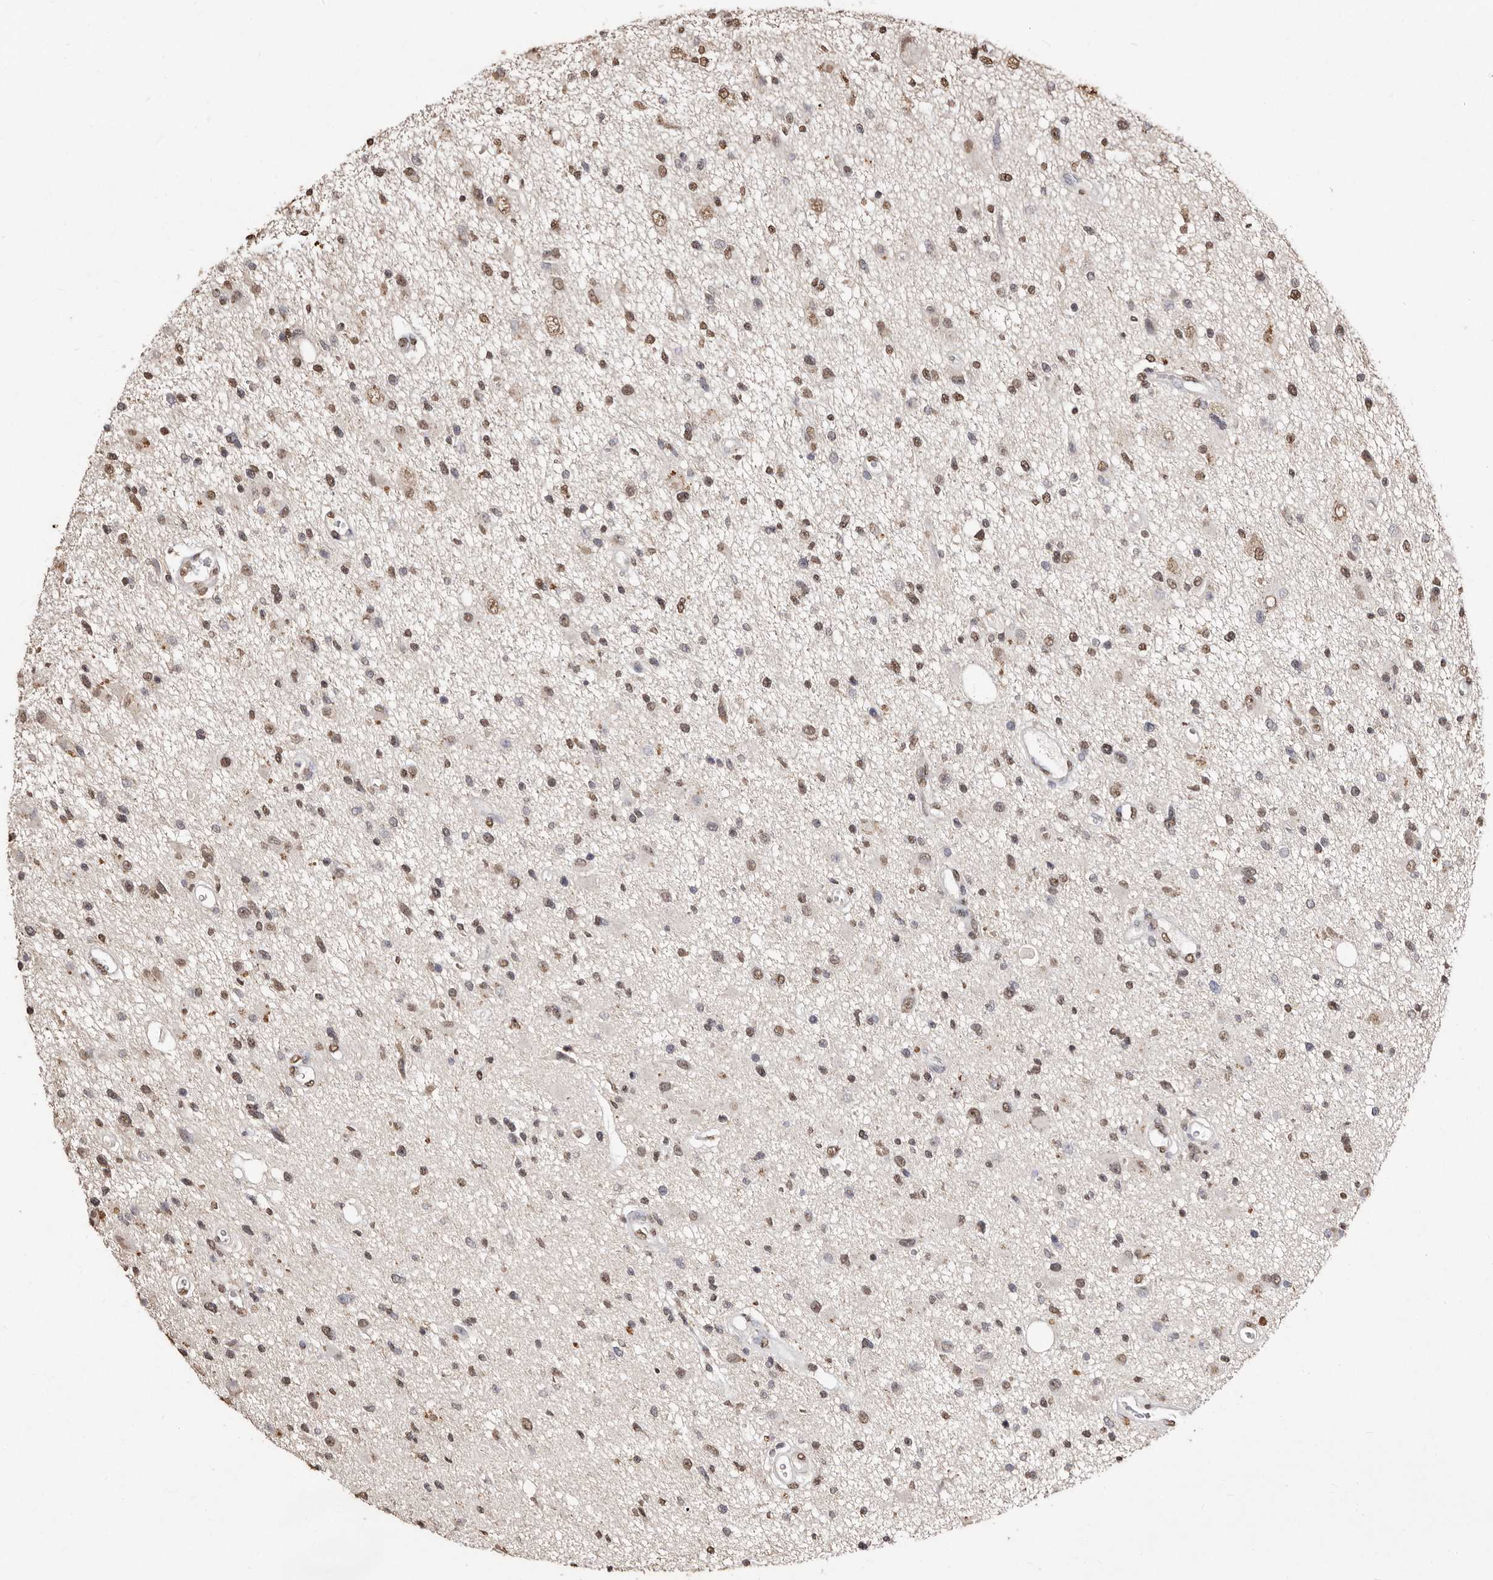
{"staining": {"intensity": "moderate", "quantity": ">75%", "location": "nuclear"}, "tissue": "glioma", "cell_type": "Tumor cells", "image_type": "cancer", "snomed": [{"axis": "morphology", "description": "Glioma, malignant, High grade"}, {"axis": "topography", "description": "Brain"}], "caption": "Protein expression analysis of human malignant high-grade glioma reveals moderate nuclear expression in about >75% of tumor cells. (Brightfield microscopy of DAB IHC at high magnification).", "gene": "ERBB4", "patient": {"sex": "male", "age": 33}}